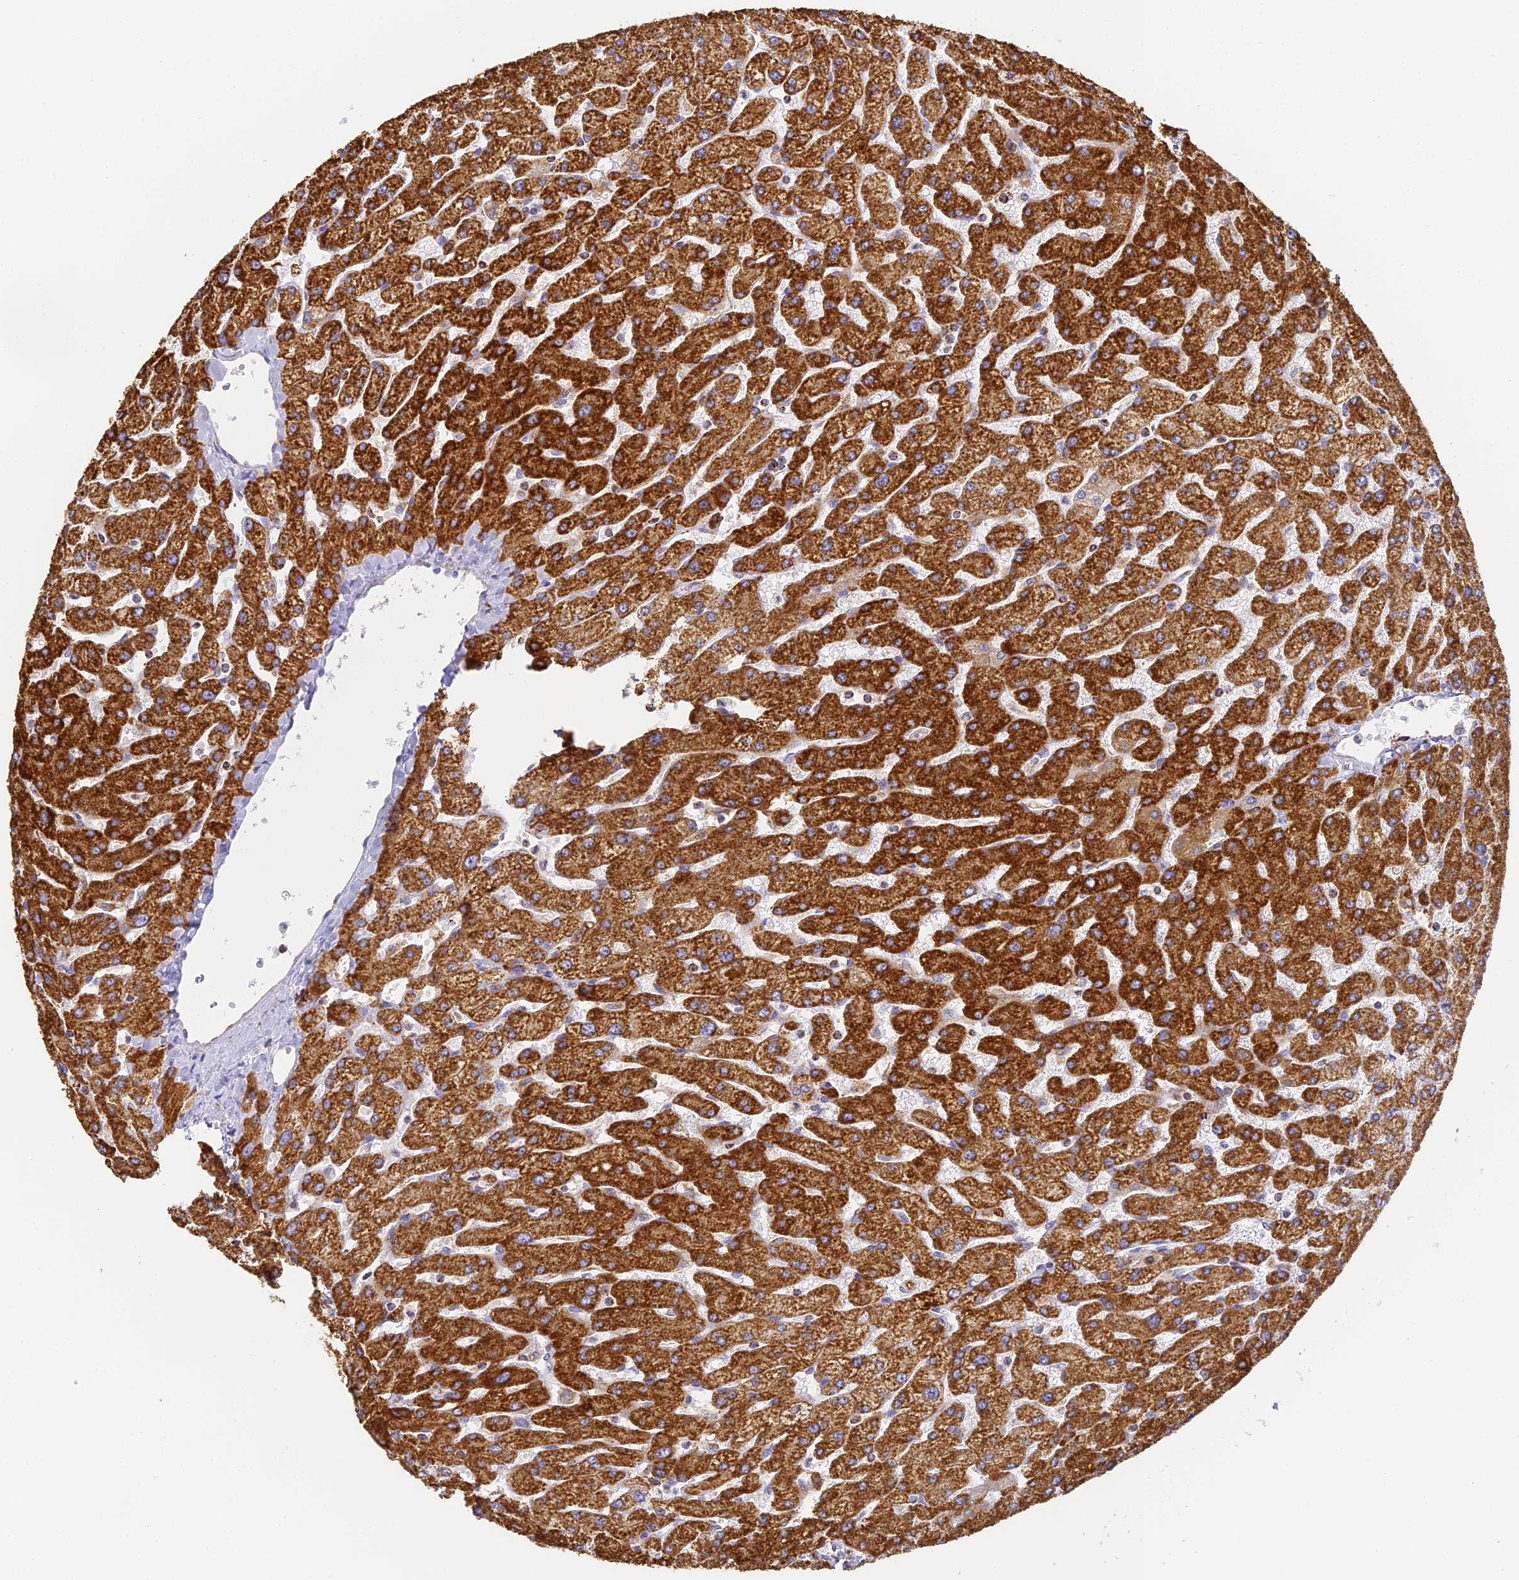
{"staining": {"intensity": "strong", "quantity": "25%-75%", "location": "cytoplasmic/membranous"}, "tissue": "liver", "cell_type": "Cholangiocytes", "image_type": "normal", "snomed": [{"axis": "morphology", "description": "Normal tissue, NOS"}, {"axis": "topography", "description": "Liver"}], "caption": "Protein expression analysis of normal liver displays strong cytoplasmic/membranous expression in about 25%-75% of cholangiocytes.", "gene": "COX6C", "patient": {"sex": "male", "age": 55}}